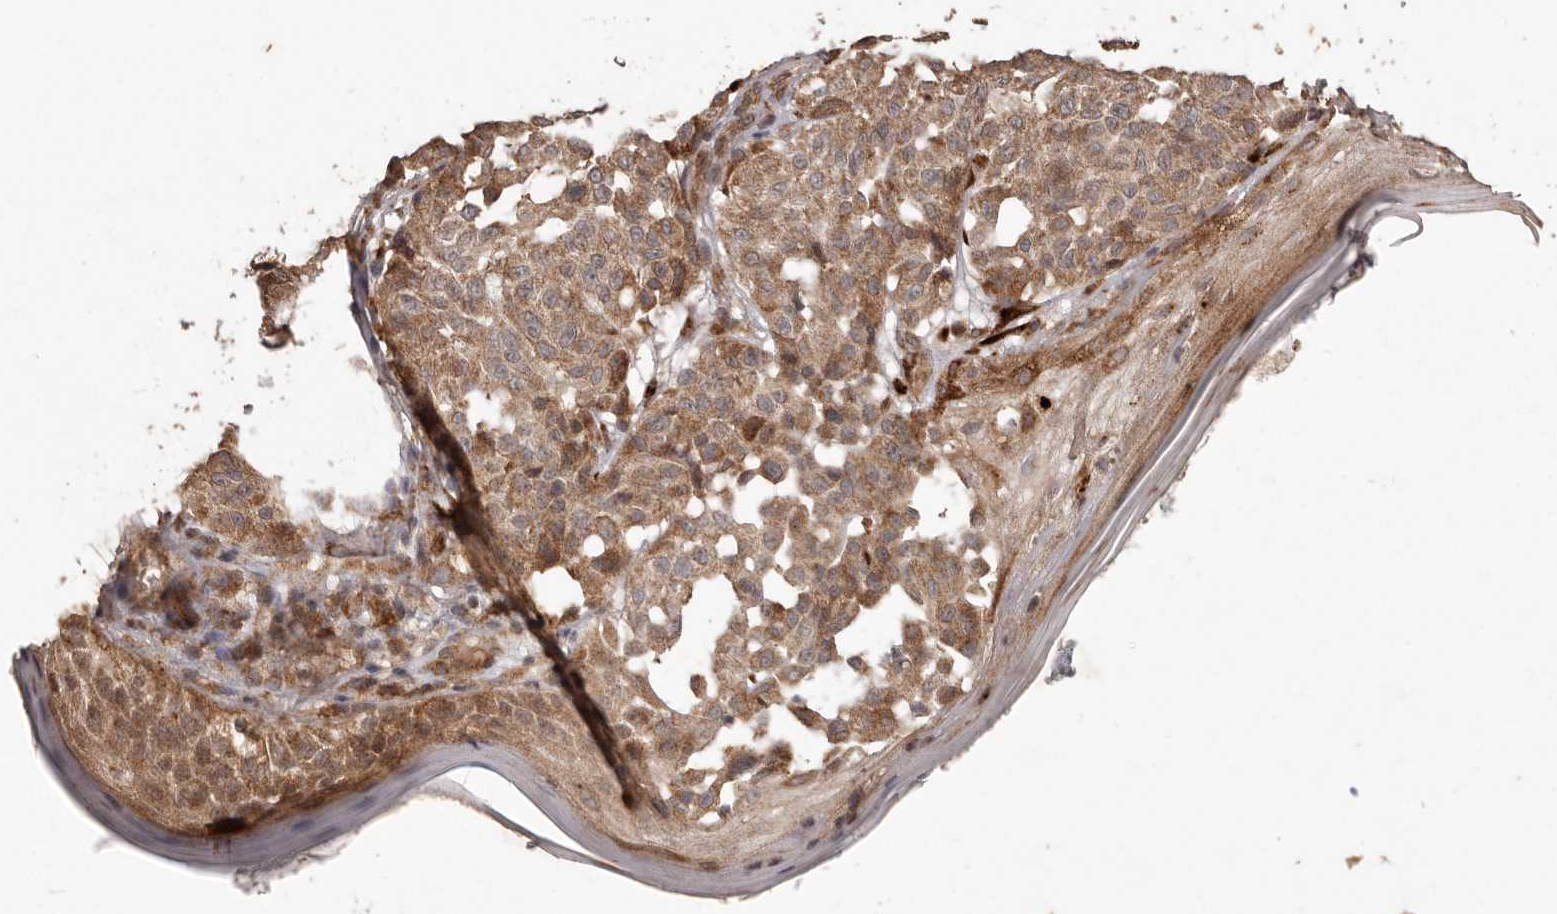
{"staining": {"intensity": "moderate", "quantity": ">75%", "location": "cytoplasmic/membranous"}, "tissue": "melanoma", "cell_type": "Tumor cells", "image_type": "cancer", "snomed": [{"axis": "morphology", "description": "Malignant melanoma, NOS"}, {"axis": "topography", "description": "Skin"}], "caption": "Immunohistochemical staining of human malignant melanoma demonstrates medium levels of moderate cytoplasmic/membranous protein expression in approximately >75% of tumor cells.", "gene": "PLOD2", "patient": {"sex": "female", "age": 46}}